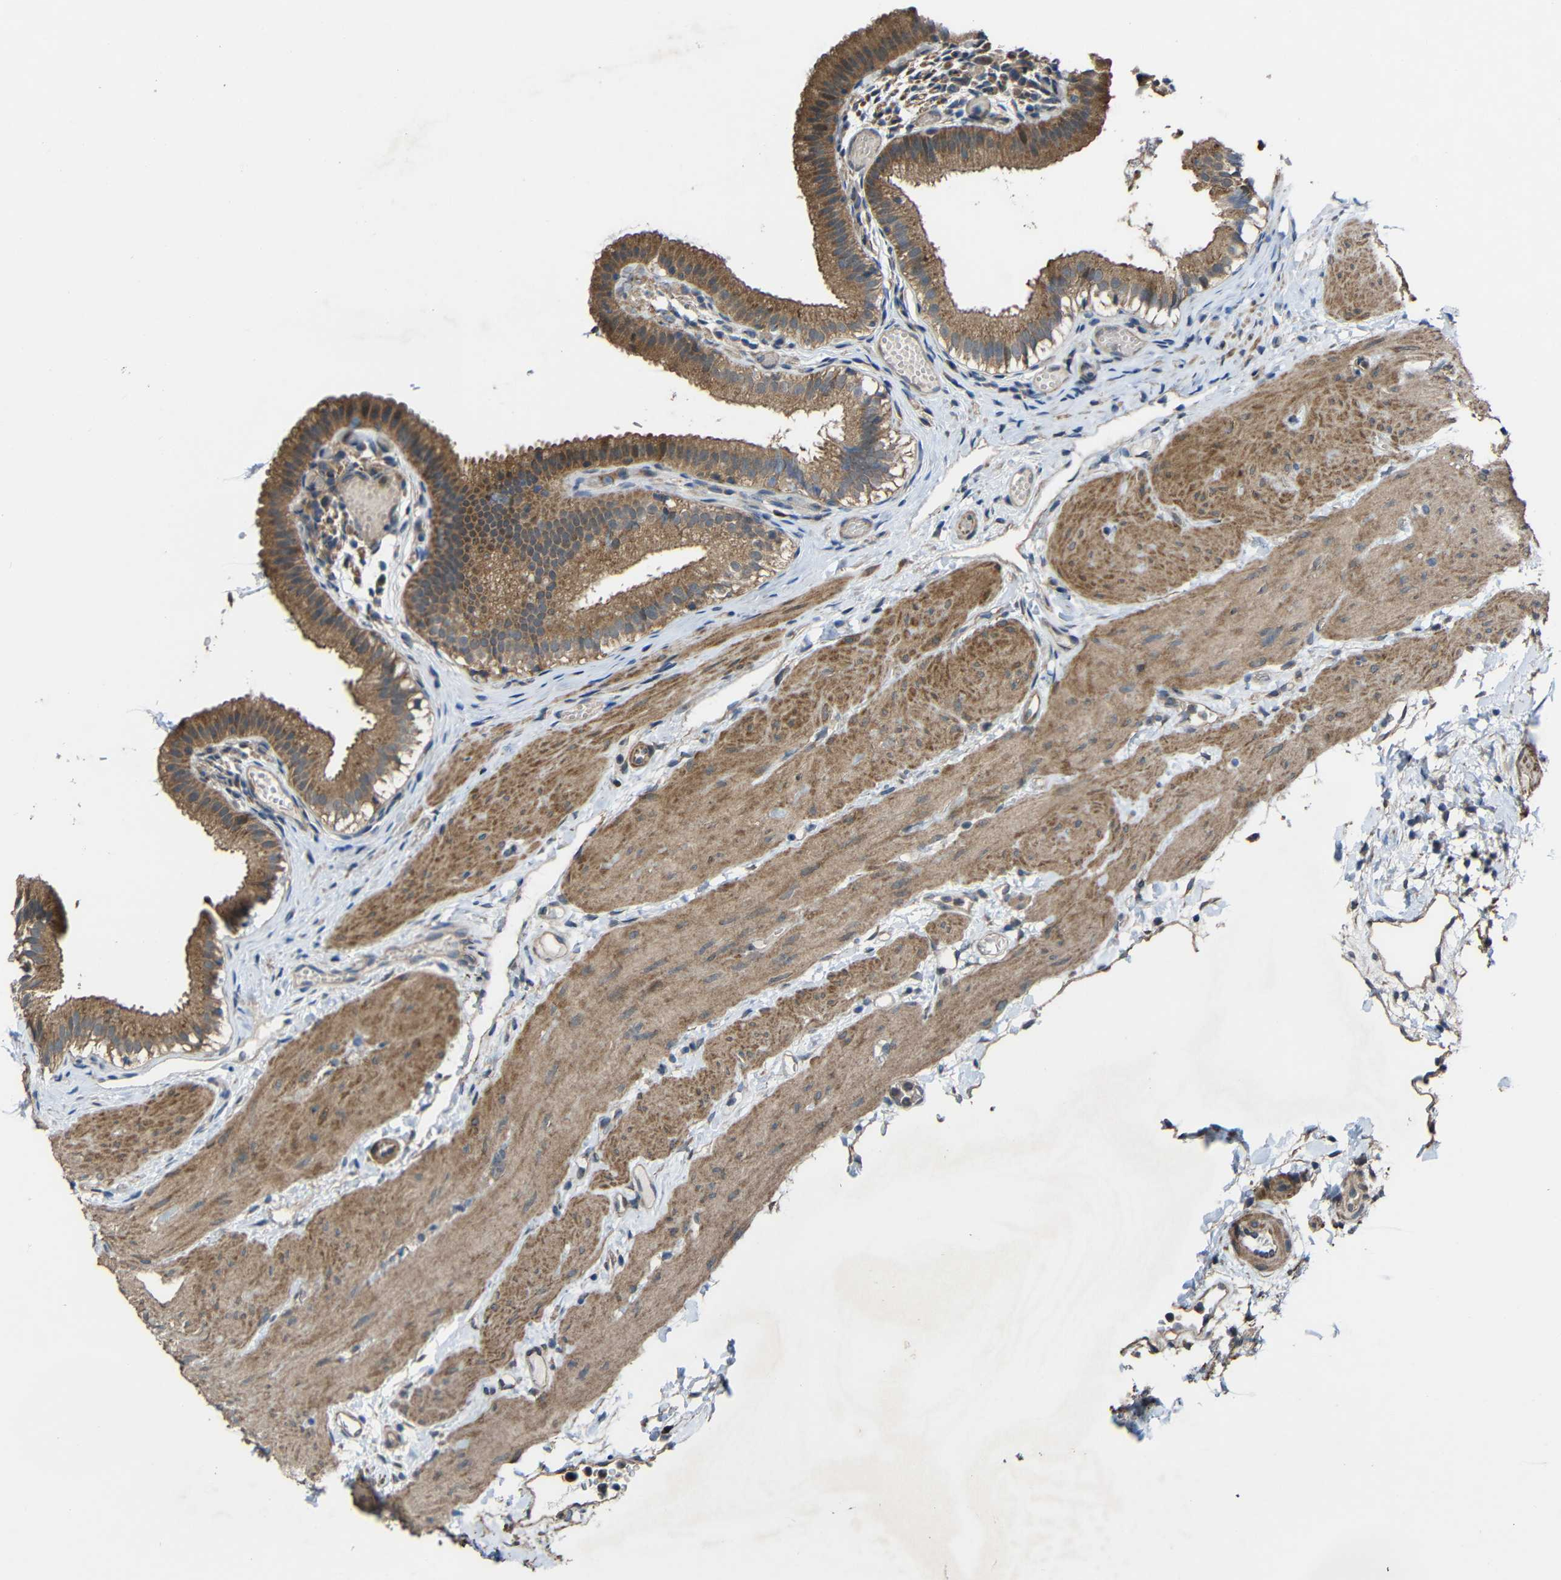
{"staining": {"intensity": "moderate", "quantity": ">75%", "location": "cytoplasmic/membranous"}, "tissue": "gallbladder", "cell_type": "Glandular cells", "image_type": "normal", "snomed": [{"axis": "morphology", "description": "Normal tissue, NOS"}, {"axis": "topography", "description": "Gallbladder"}], "caption": "The immunohistochemical stain labels moderate cytoplasmic/membranous staining in glandular cells of normal gallbladder.", "gene": "CHST9", "patient": {"sex": "female", "age": 26}}